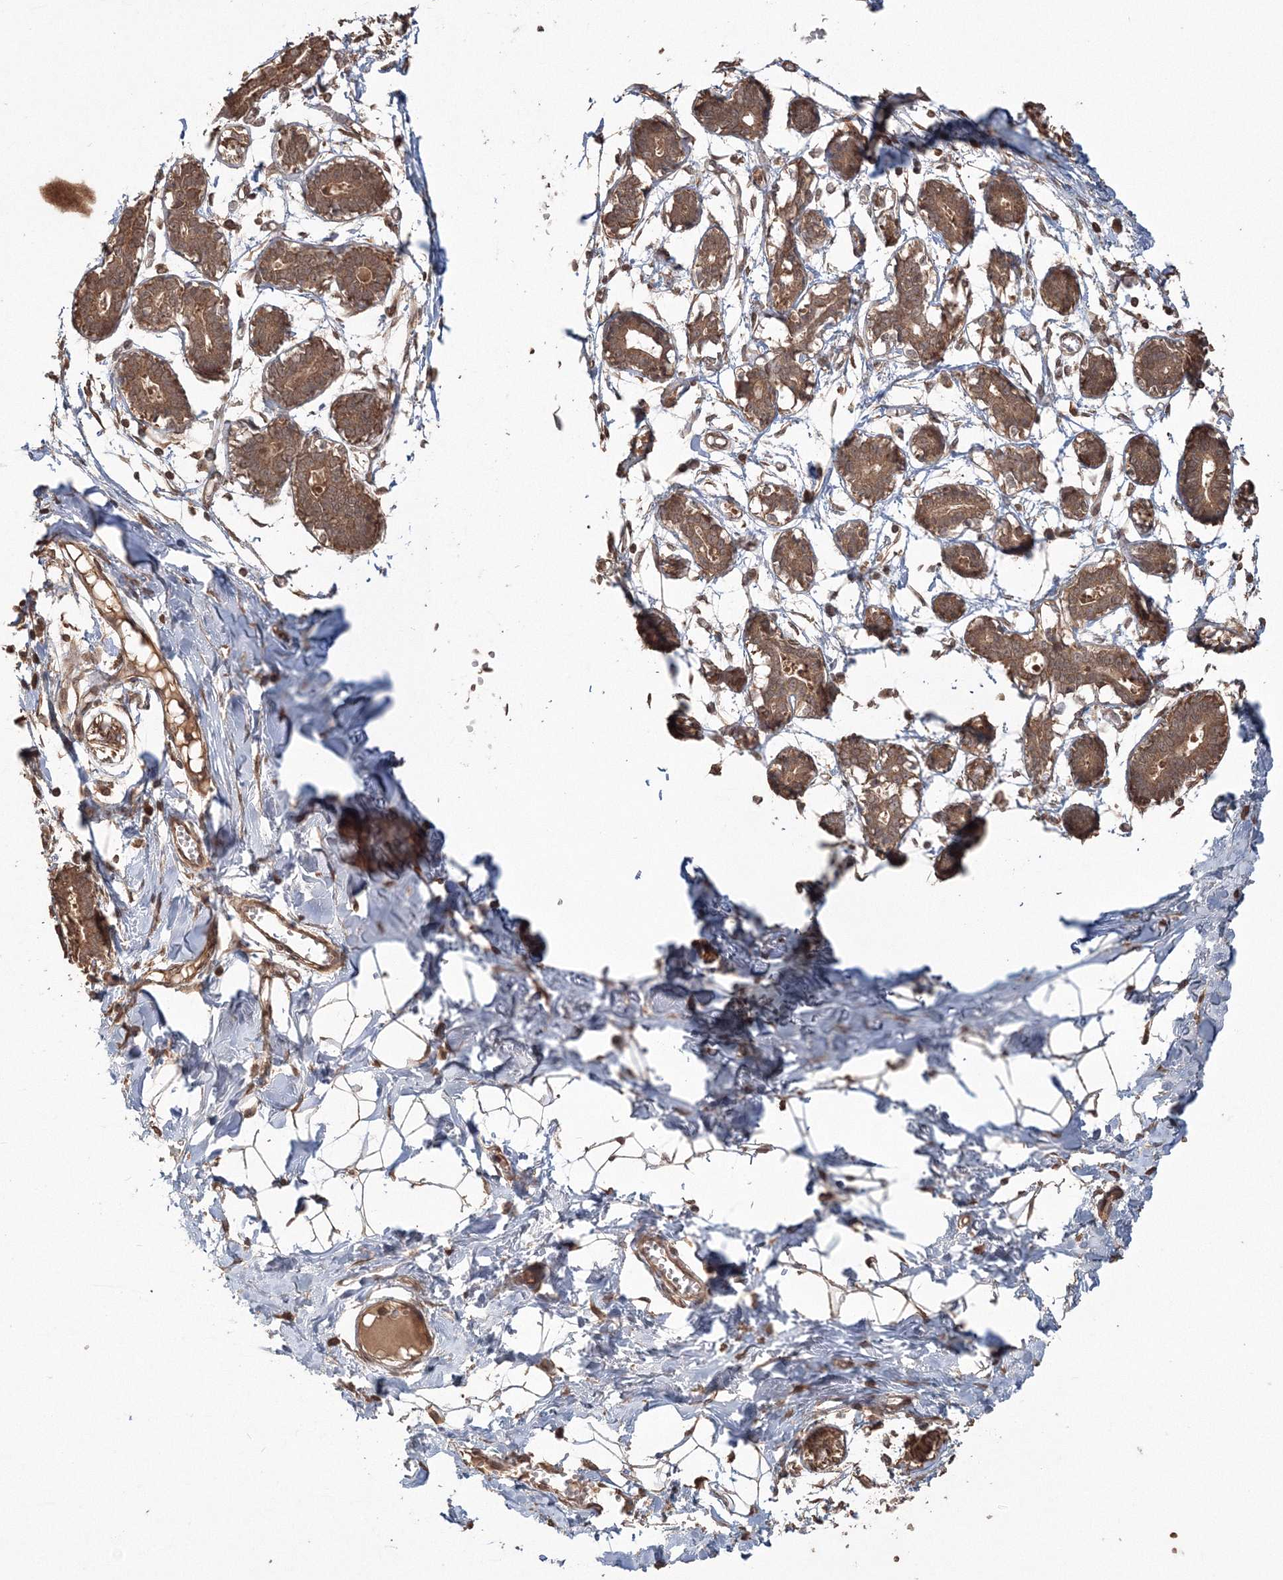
{"staining": {"intensity": "moderate", "quantity": ">75%", "location": "cytoplasmic/membranous"}, "tissue": "breast", "cell_type": "Adipocytes", "image_type": "normal", "snomed": [{"axis": "morphology", "description": "Normal tissue, NOS"}, {"axis": "topography", "description": "Breast"}], "caption": "The image displays a brown stain indicating the presence of a protein in the cytoplasmic/membranous of adipocytes in breast. The staining was performed using DAB (3,3'-diaminobenzidine), with brown indicating positive protein expression. Nuclei are stained blue with hematoxylin.", "gene": "CCDC122", "patient": {"sex": "female", "age": 27}}